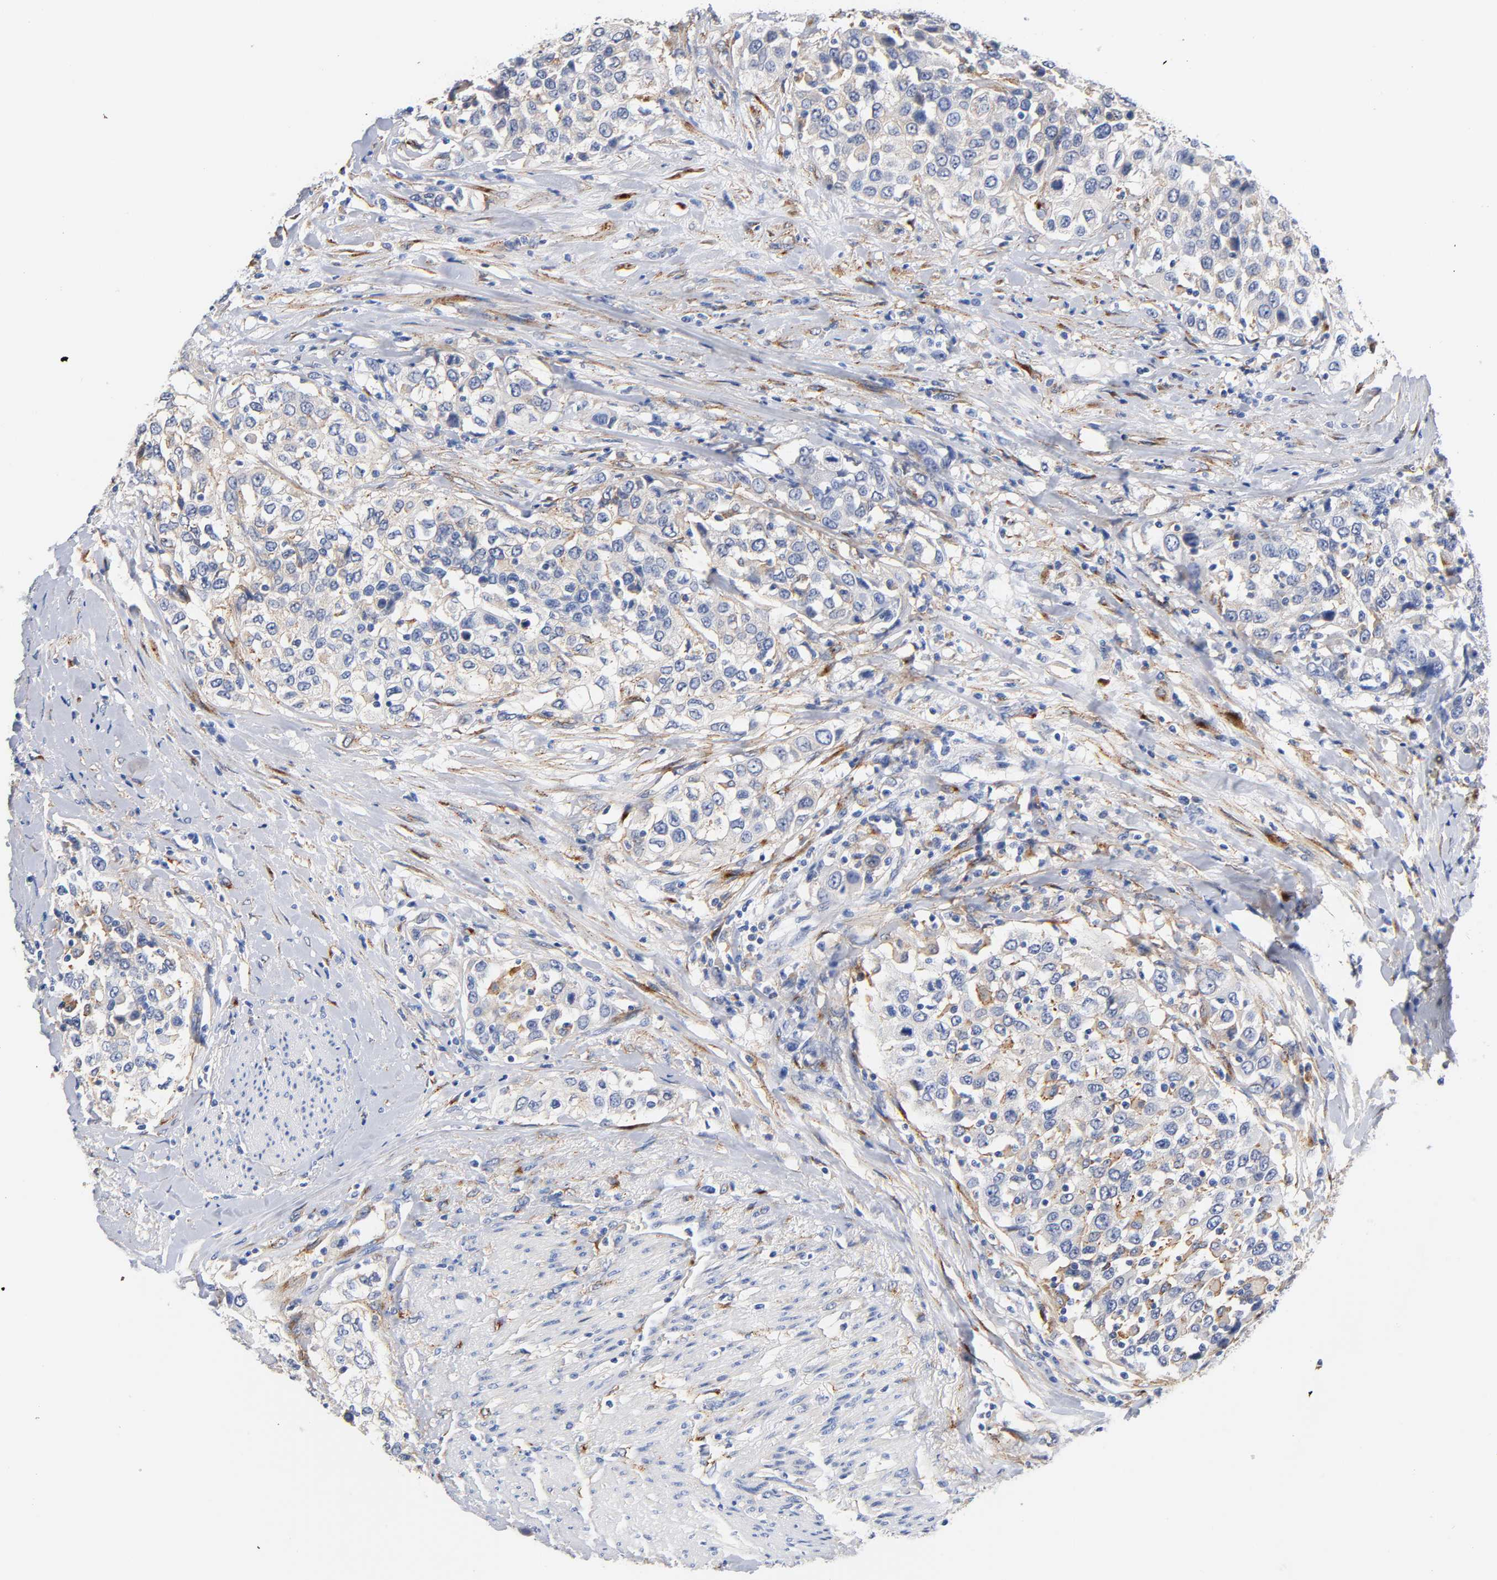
{"staining": {"intensity": "negative", "quantity": "none", "location": "none"}, "tissue": "urothelial cancer", "cell_type": "Tumor cells", "image_type": "cancer", "snomed": [{"axis": "morphology", "description": "Urothelial carcinoma, High grade"}, {"axis": "topography", "description": "Urinary bladder"}], "caption": "The micrograph demonstrates no significant expression in tumor cells of urothelial cancer. Brightfield microscopy of immunohistochemistry stained with DAB (3,3'-diaminobenzidine) (brown) and hematoxylin (blue), captured at high magnification.", "gene": "LRP1", "patient": {"sex": "female", "age": 80}}